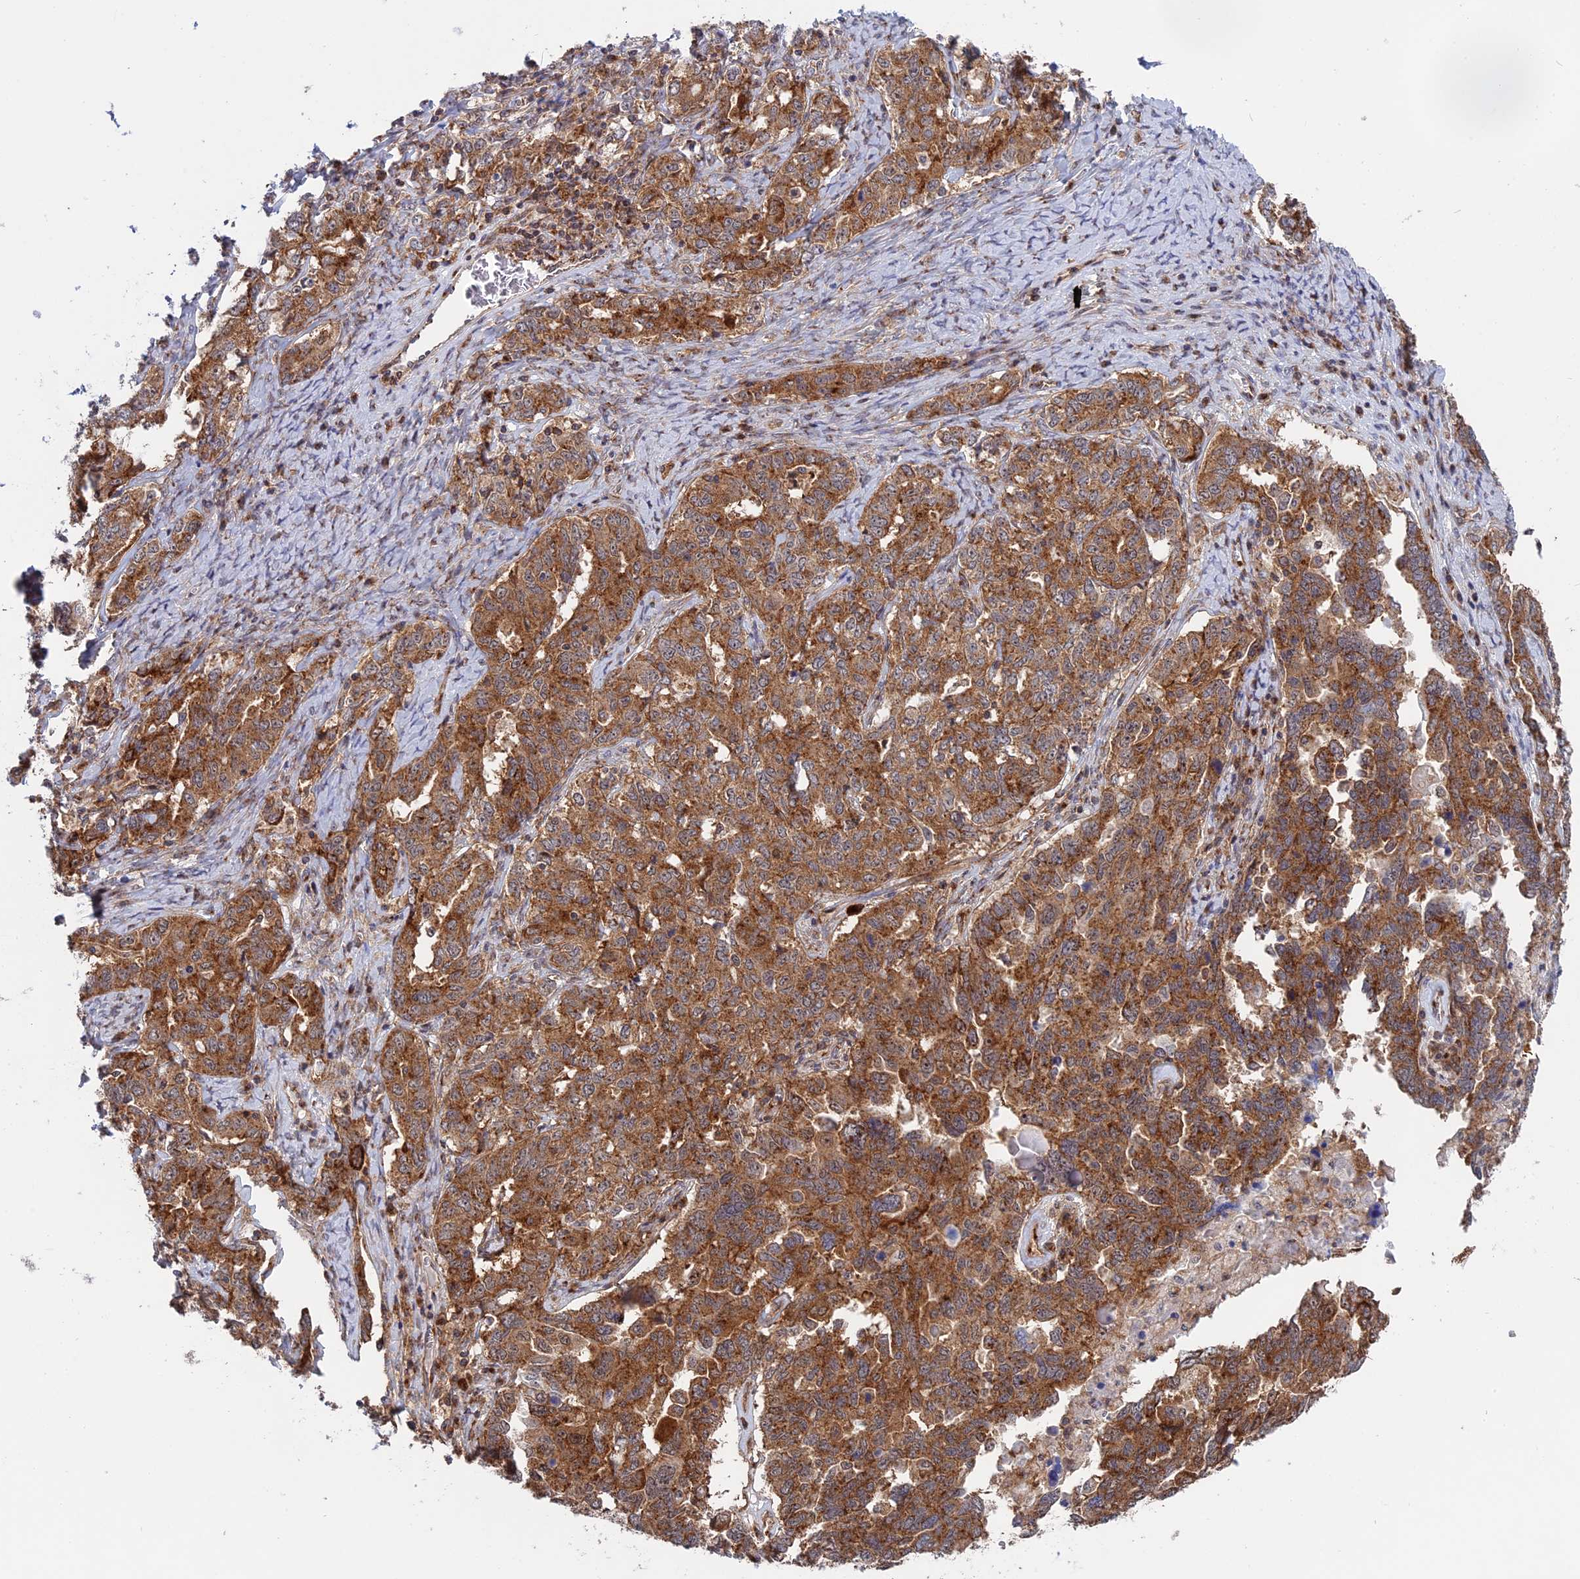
{"staining": {"intensity": "moderate", "quantity": ">75%", "location": "cytoplasmic/membranous"}, "tissue": "ovarian cancer", "cell_type": "Tumor cells", "image_type": "cancer", "snomed": [{"axis": "morphology", "description": "Carcinoma, endometroid"}, {"axis": "topography", "description": "Ovary"}], "caption": "Immunohistochemistry (IHC) (DAB (3,3'-diaminobenzidine)) staining of endometroid carcinoma (ovarian) demonstrates moderate cytoplasmic/membranous protein positivity in approximately >75% of tumor cells.", "gene": "CLINT1", "patient": {"sex": "female", "age": 62}}